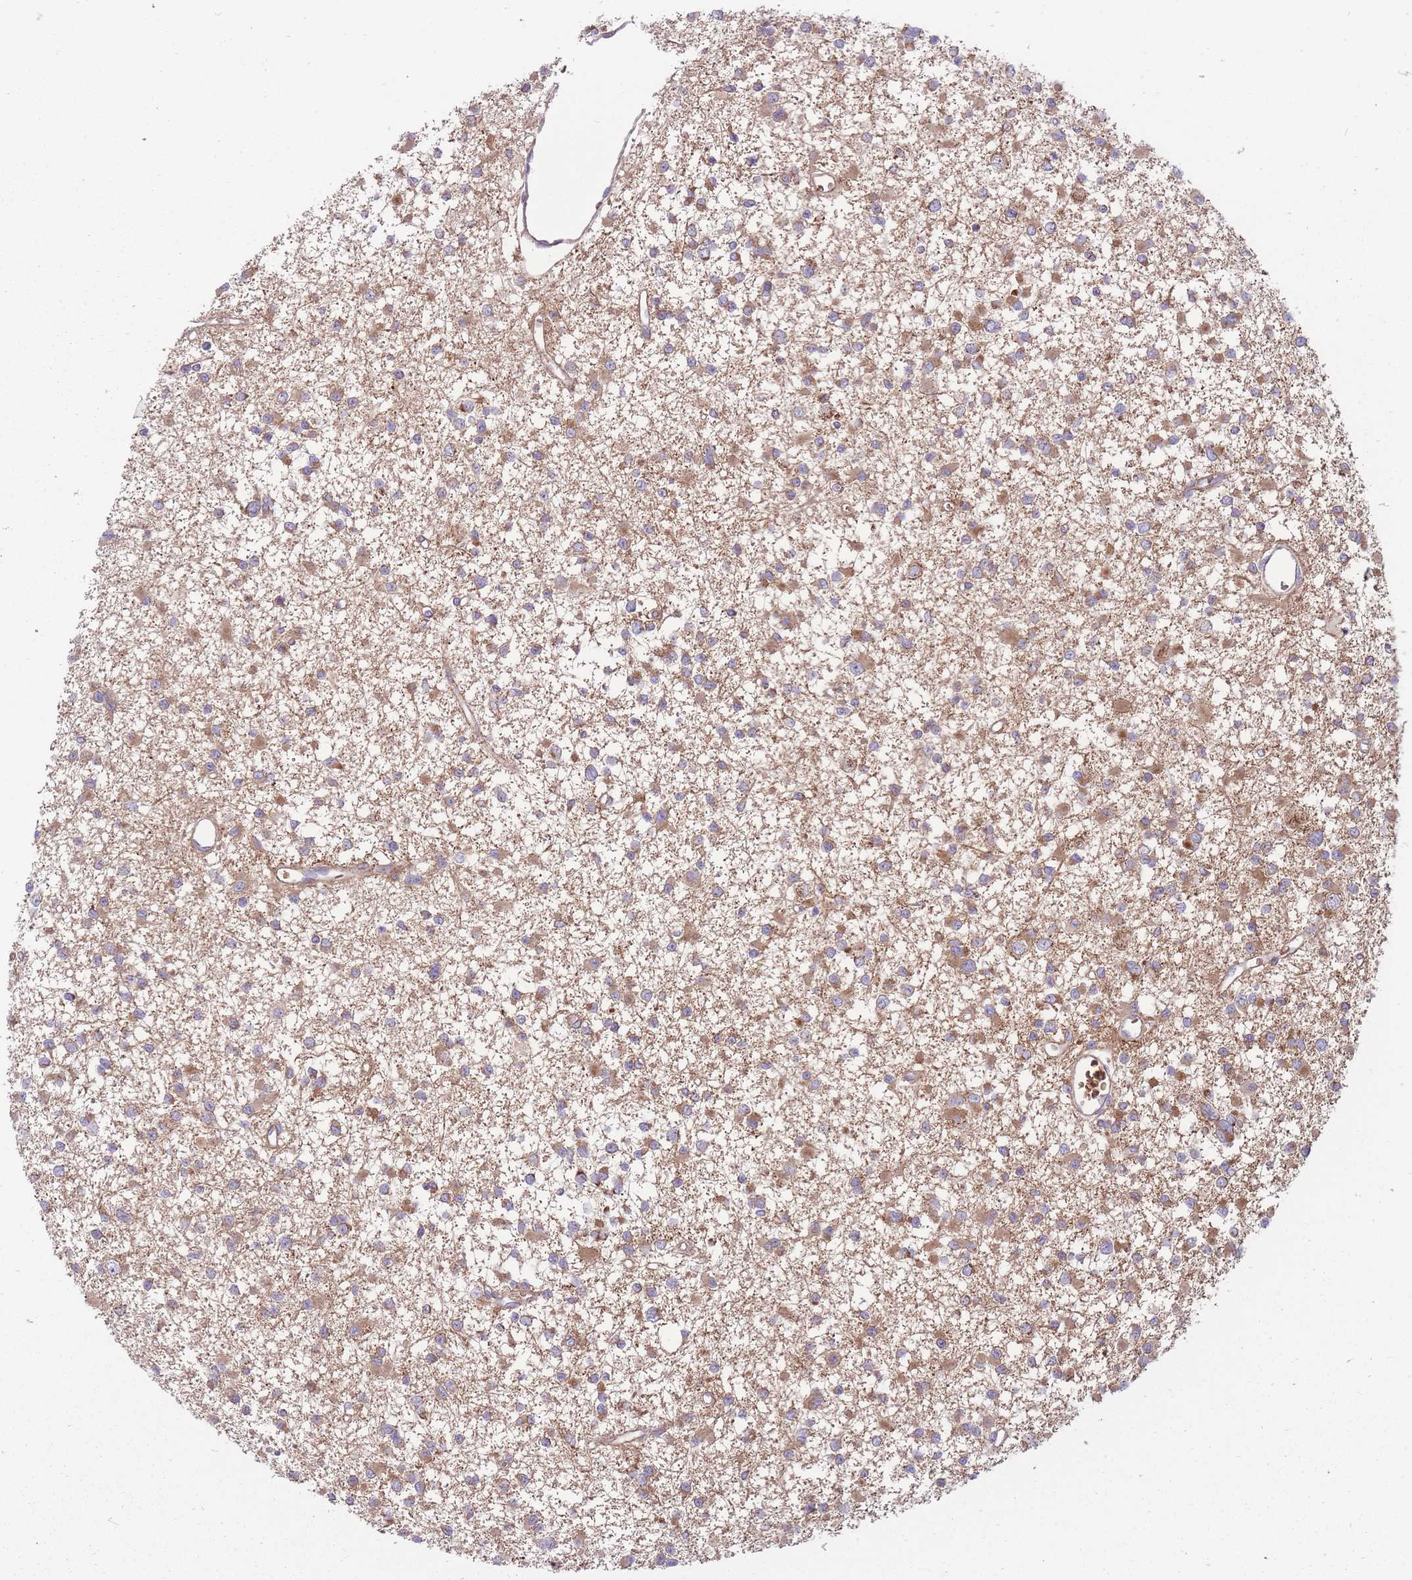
{"staining": {"intensity": "moderate", "quantity": ">75%", "location": "cytoplasmic/membranous"}, "tissue": "glioma", "cell_type": "Tumor cells", "image_type": "cancer", "snomed": [{"axis": "morphology", "description": "Glioma, malignant, Low grade"}, {"axis": "topography", "description": "Brain"}], "caption": "Immunohistochemistry (IHC) (DAB (3,3'-diaminobenzidine)) staining of malignant low-grade glioma displays moderate cytoplasmic/membranous protein expression in approximately >75% of tumor cells.", "gene": "ANKRD10", "patient": {"sex": "female", "age": 22}}